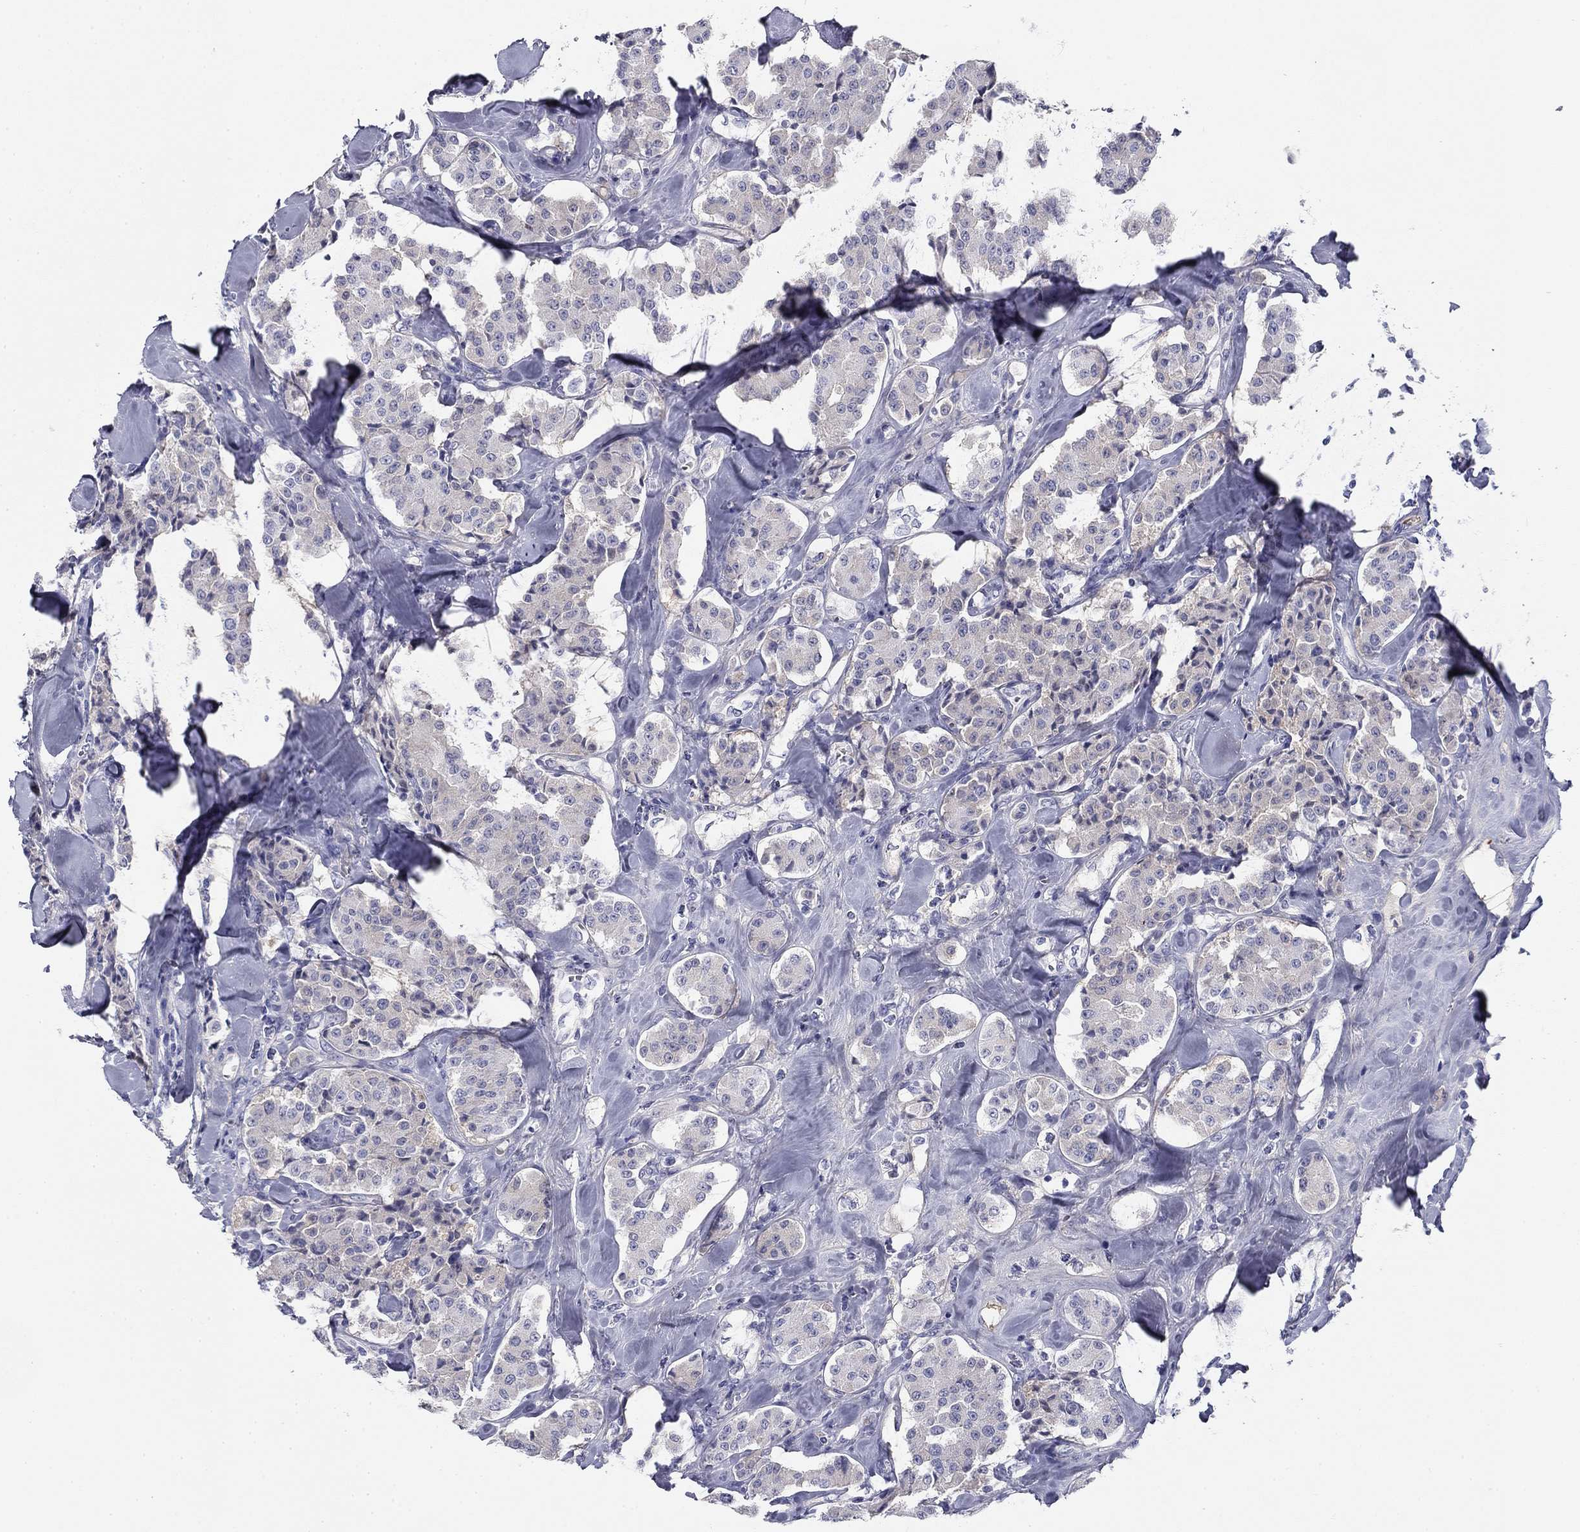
{"staining": {"intensity": "negative", "quantity": "none", "location": "none"}, "tissue": "carcinoid", "cell_type": "Tumor cells", "image_type": "cancer", "snomed": [{"axis": "morphology", "description": "Carcinoid, malignant, NOS"}, {"axis": "topography", "description": "Pancreas"}], "caption": "Image shows no protein staining in tumor cells of carcinoid (malignant) tissue.", "gene": "CPLX4", "patient": {"sex": "male", "age": 41}}